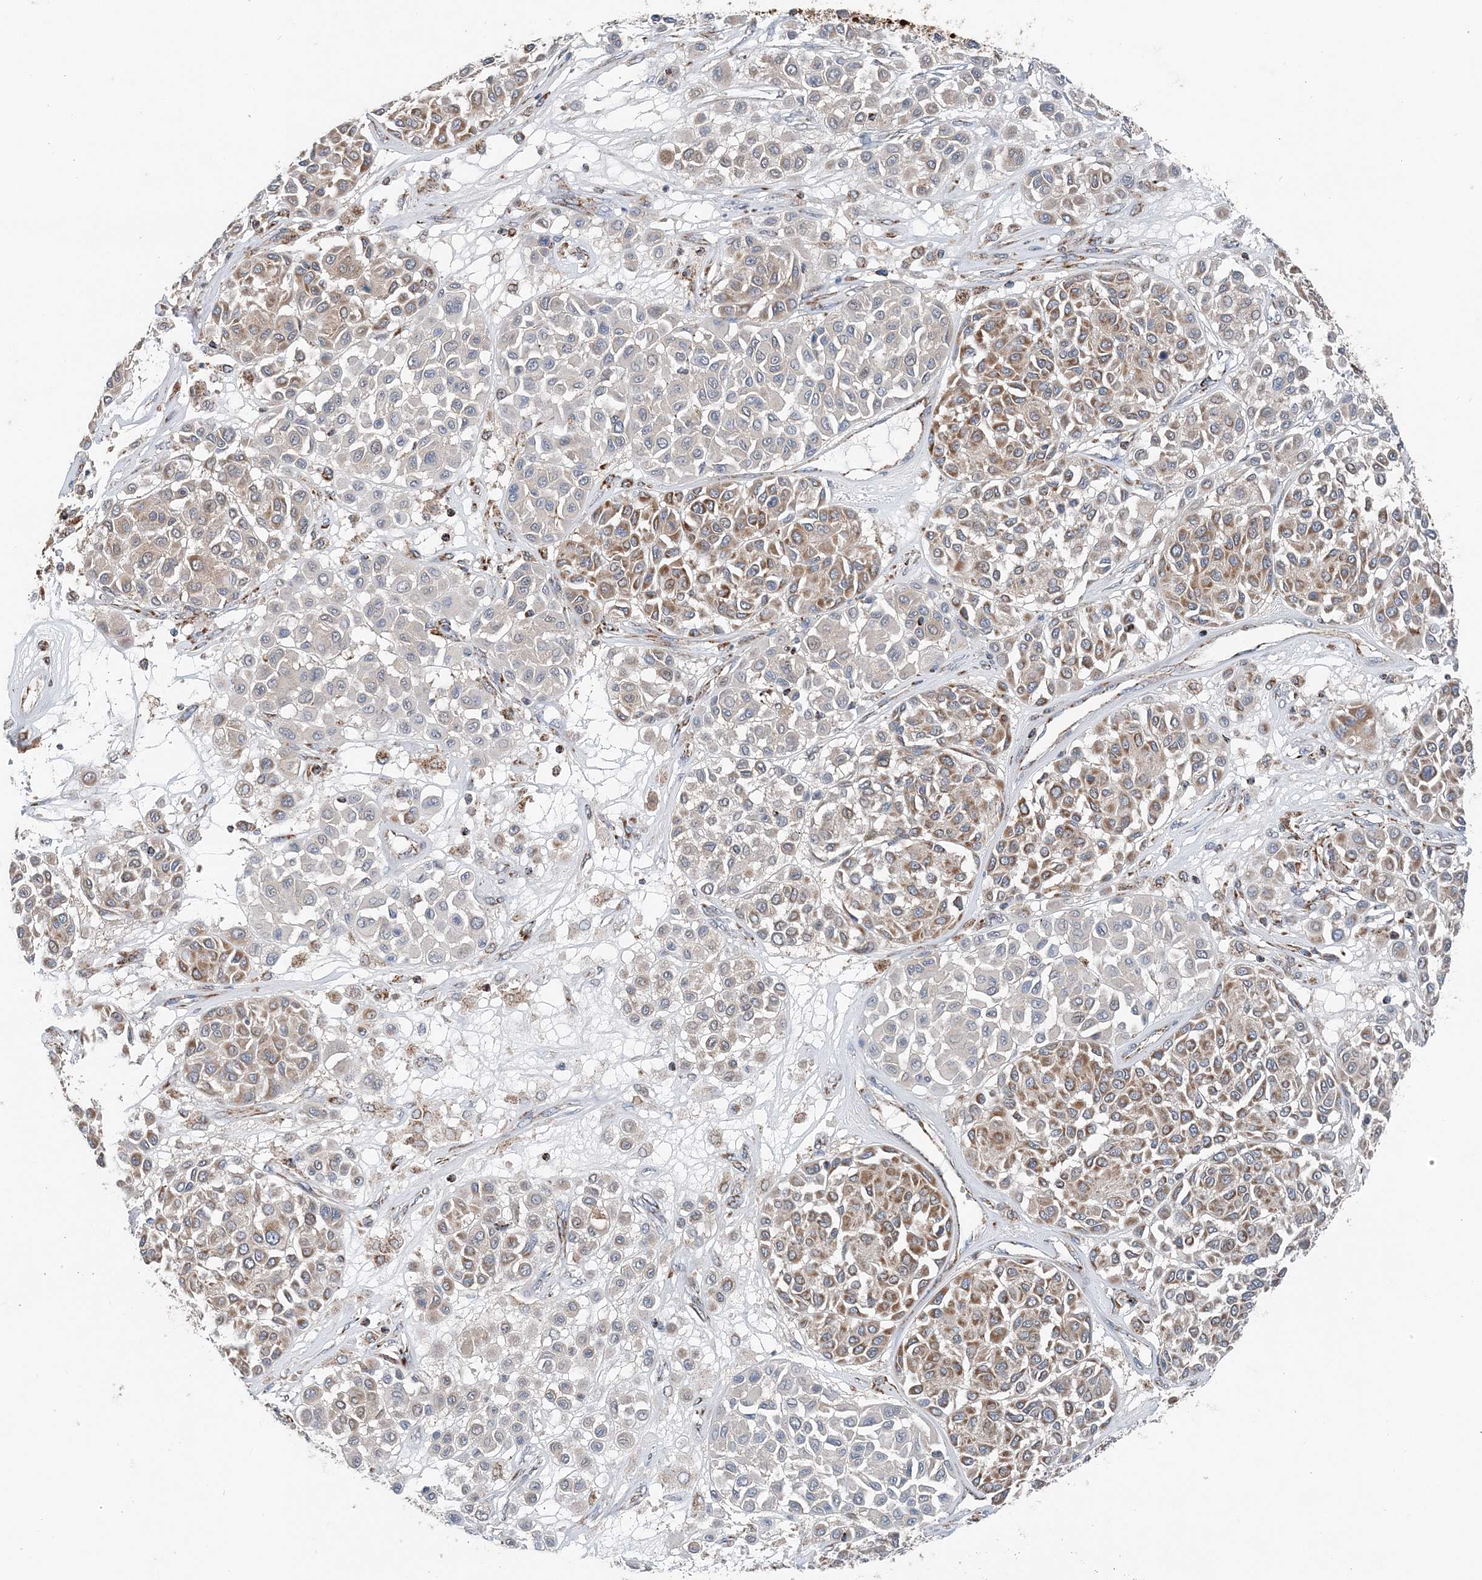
{"staining": {"intensity": "moderate", "quantity": ">75%", "location": "cytoplasmic/membranous"}, "tissue": "melanoma", "cell_type": "Tumor cells", "image_type": "cancer", "snomed": [{"axis": "morphology", "description": "Malignant melanoma, Metastatic site"}, {"axis": "topography", "description": "Soft tissue"}], "caption": "The photomicrograph reveals a brown stain indicating the presence of a protein in the cytoplasmic/membranous of tumor cells in malignant melanoma (metastatic site).", "gene": "SPRY2", "patient": {"sex": "male", "age": 41}}